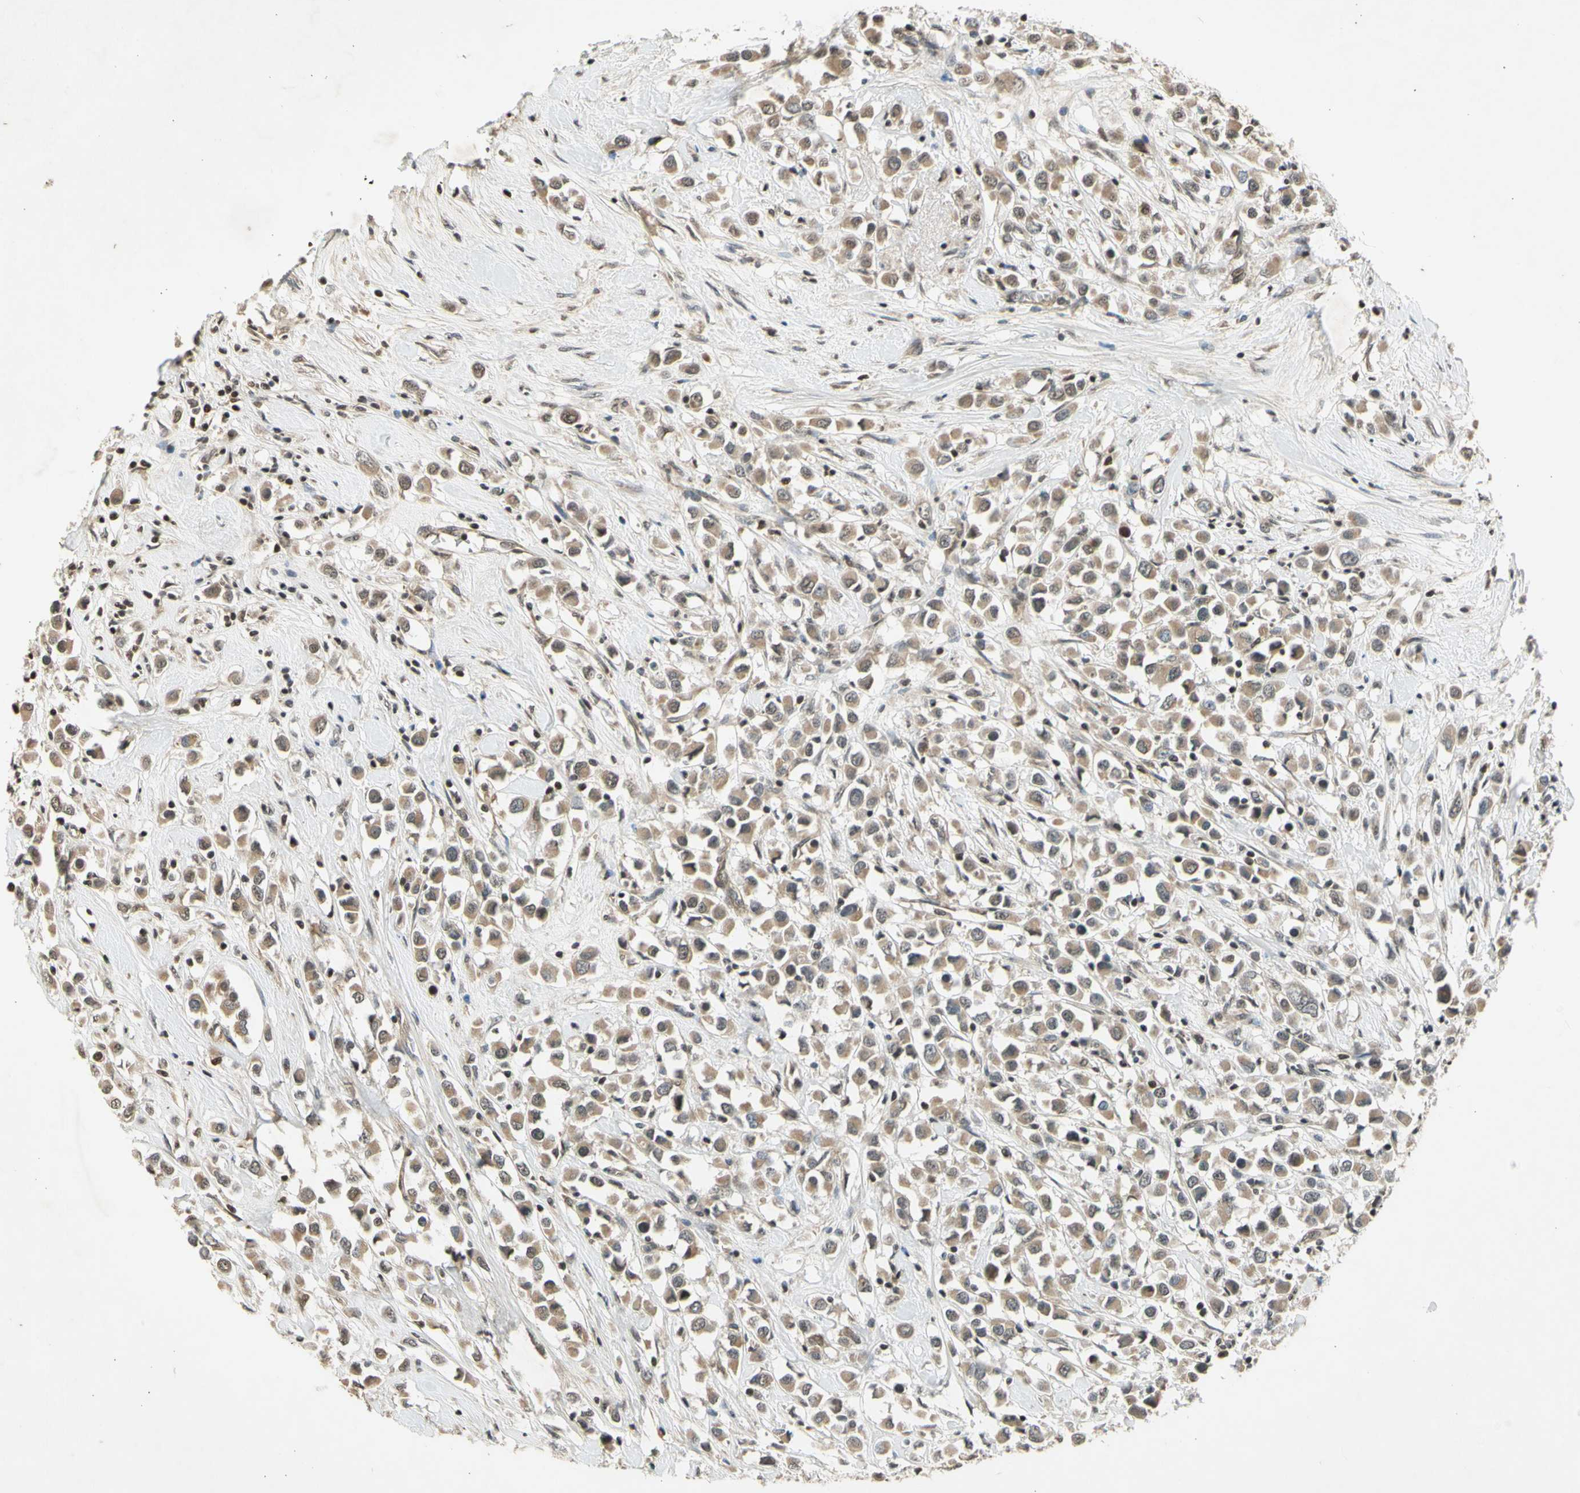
{"staining": {"intensity": "weak", "quantity": ">75%", "location": "cytoplasmic/membranous"}, "tissue": "breast cancer", "cell_type": "Tumor cells", "image_type": "cancer", "snomed": [{"axis": "morphology", "description": "Duct carcinoma"}, {"axis": "topography", "description": "Breast"}], "caption": "IHC photomicrograph of breast infiltrating ductal carcinoma stained for a protein (brown), which reveals low levels of weak cytoplasmic/membranous expression in approximately >75% of tumor cells.", "gene": "EFNB2", "patient": {"sex": "female", "age": 61}}